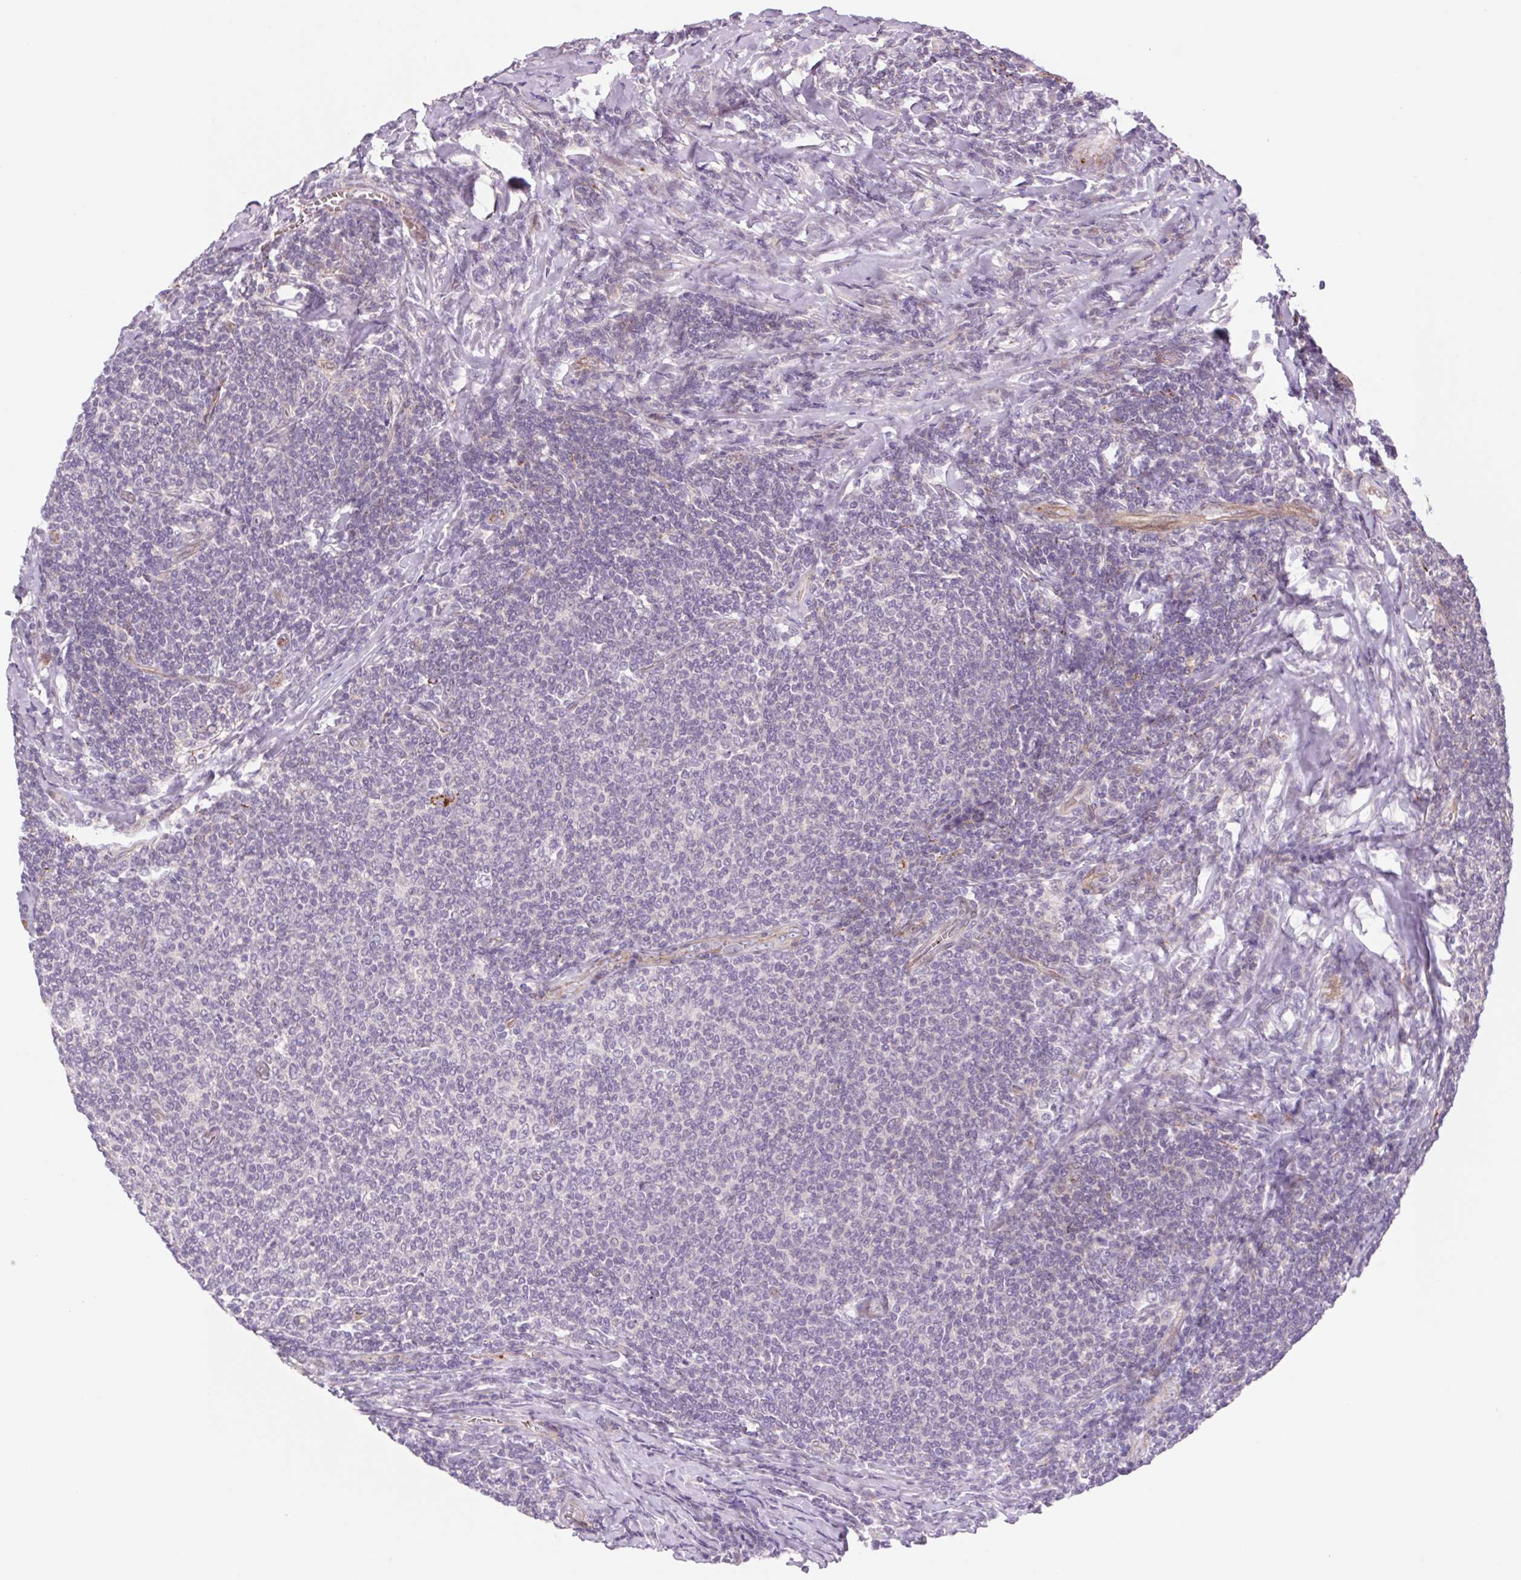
{"staining": {"intensity": "negative", "quantity": "none", "location": "none"}, "tissue": "lymphoma", "cell_type": "Tumor cells", "image_type": "cancer", "snomed": [{"axis": "morphology", "description": "Malignant lymphoma, non-Hodgkin's type, Low grade"}, {"axis": "topography", "description": "Lymph node"}], "caption": "A histopathology image of human lymphoma is negative for staining in tumor cells. The staining is performed using DAB (3,3'-diaminobenzidine) brown chromogen with nuclei counter-stained in using hematoxylin.", "gene": "MS4A13", "patient": {"sex": "male", "age": 52}}